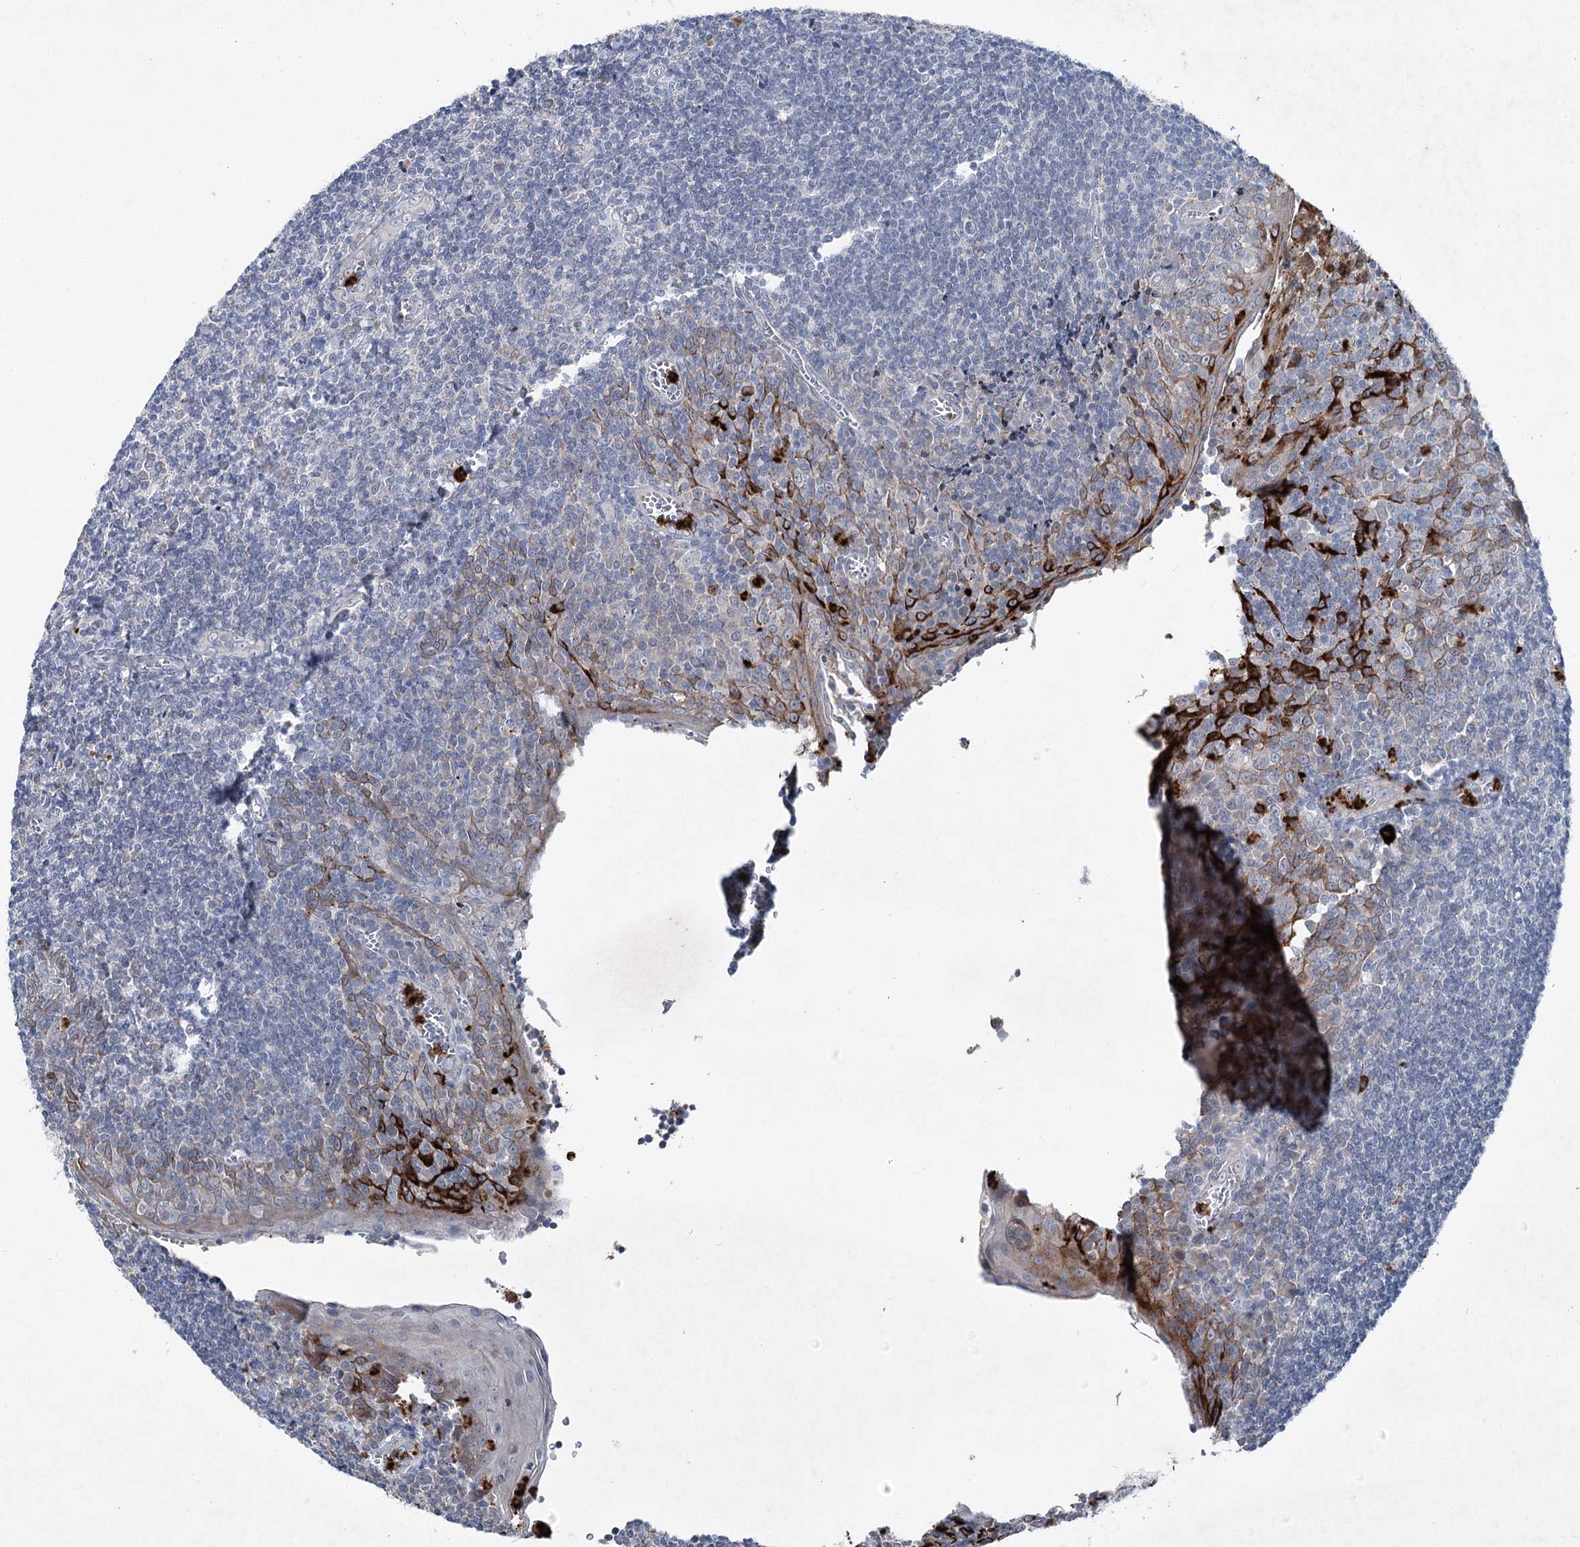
{"staining": {"intensity": "negative", "quantity": "none", "location": "none"}, "tissue": "tonsil", "cell_type": "Germinal center cells", "image_type": "normal", "snomed": [{"axis": "morphology", "description": "Normal tissue, NOS"}, {"axis": "topography", "description": "Tonsil"}], "caption": "Immunohistochemistry (IHC) of normal tonsil shows no staining in germinal center cells. (DAB IHC visualized using brightfield microscopy, high magnification).", "gene": "ENSG00000285330", "patient": {"sex": "male", "age": 27}}